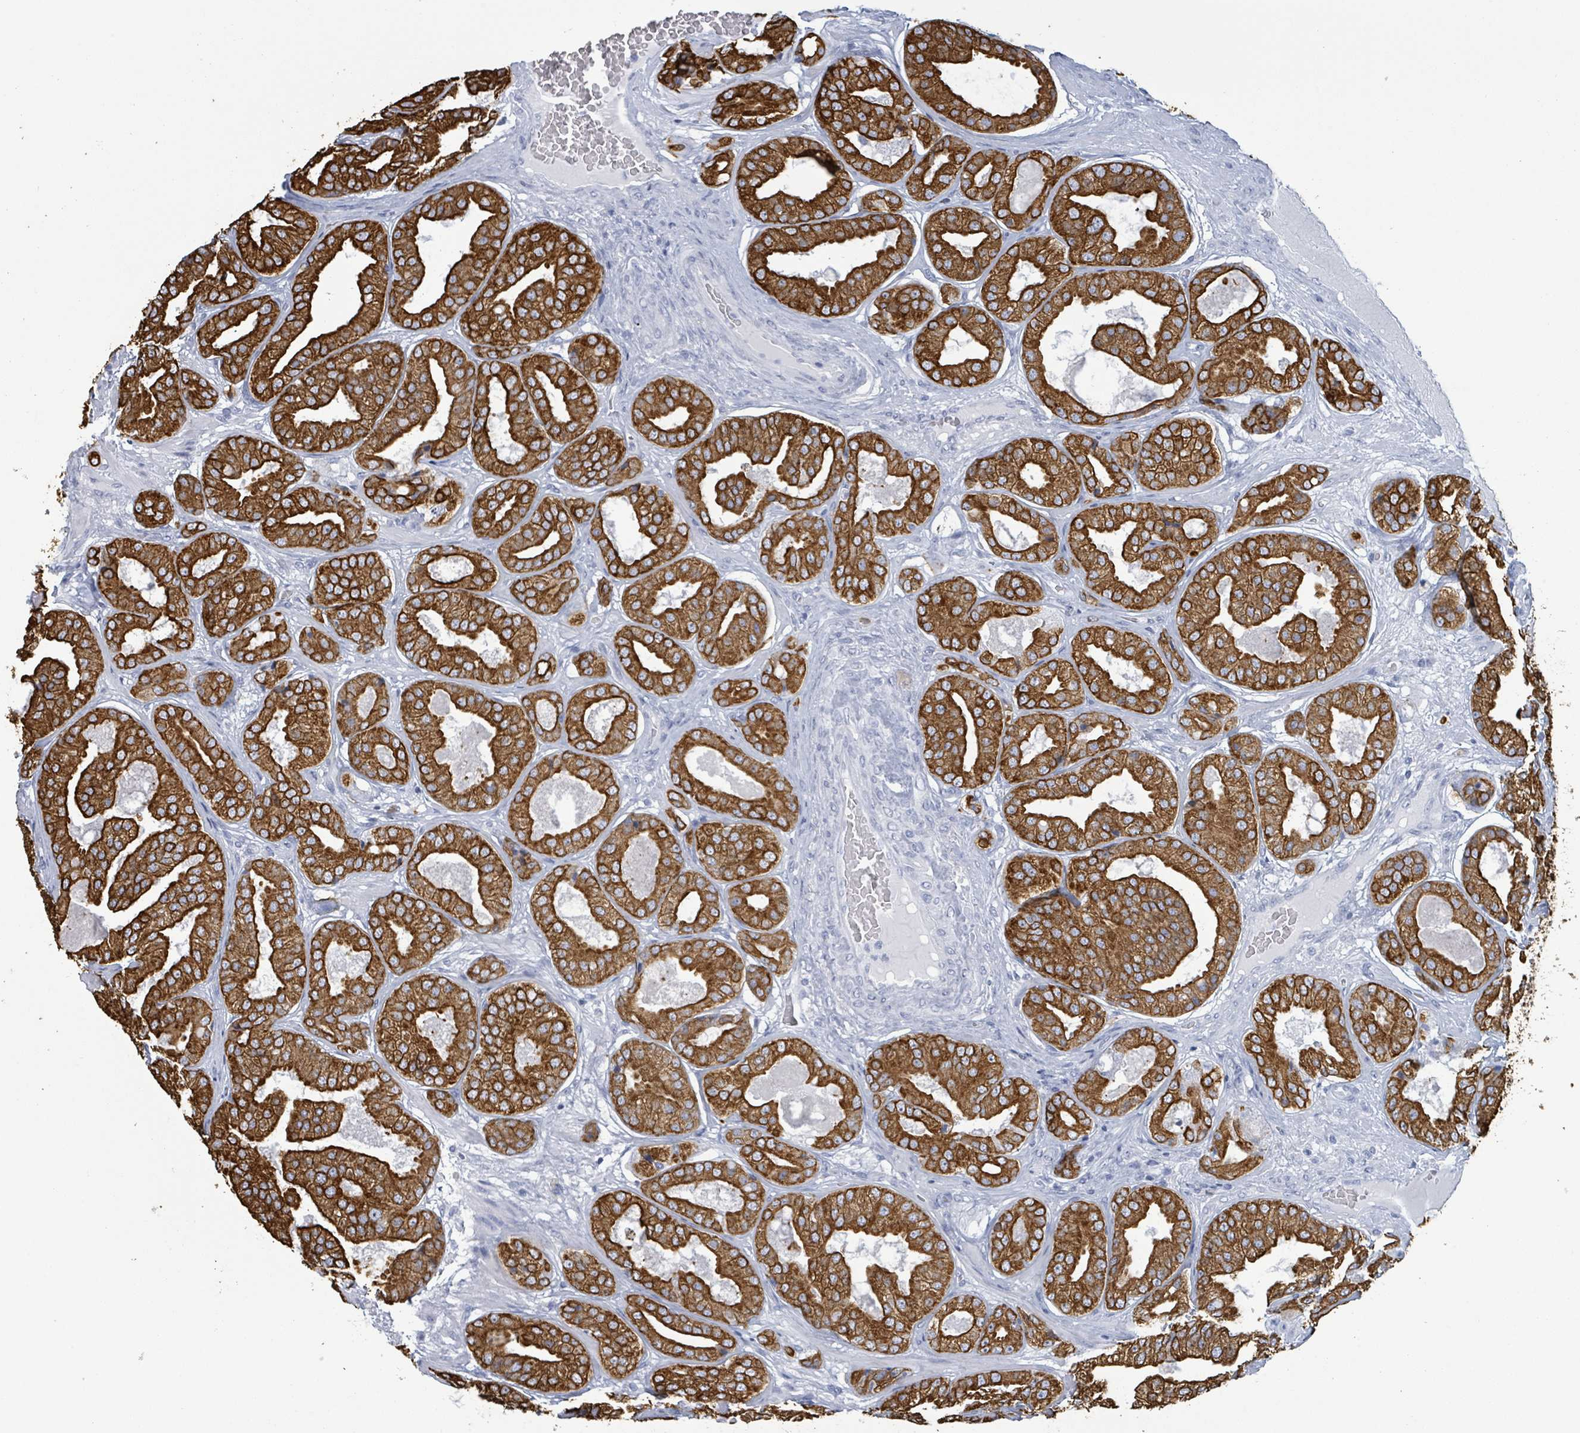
{"staining": {"intensity": "strong", "quantity": ">75%", "location": "cytoplasmic/membranous"}, "tissue": "prostate cancer", "cell_type": "Tumor cells", "image_type": "cancer", "snomed": [{"axis": "morphology", "description": "Adenocarcinoma, High grade"}, {"axis": "topography", "description": "Prostate"}], "caption": "Immunohistochemical staining of prostate adenocarcinoma (high-grade) reveals high levels of strong cytoplasmic/membranous protein expression in approximately >75% of tumor cells. (Brightfield microscopy of DAB IHC at high magnification).", "gene": "KRT8", "patient": {"sex": "male", "age": 63}}